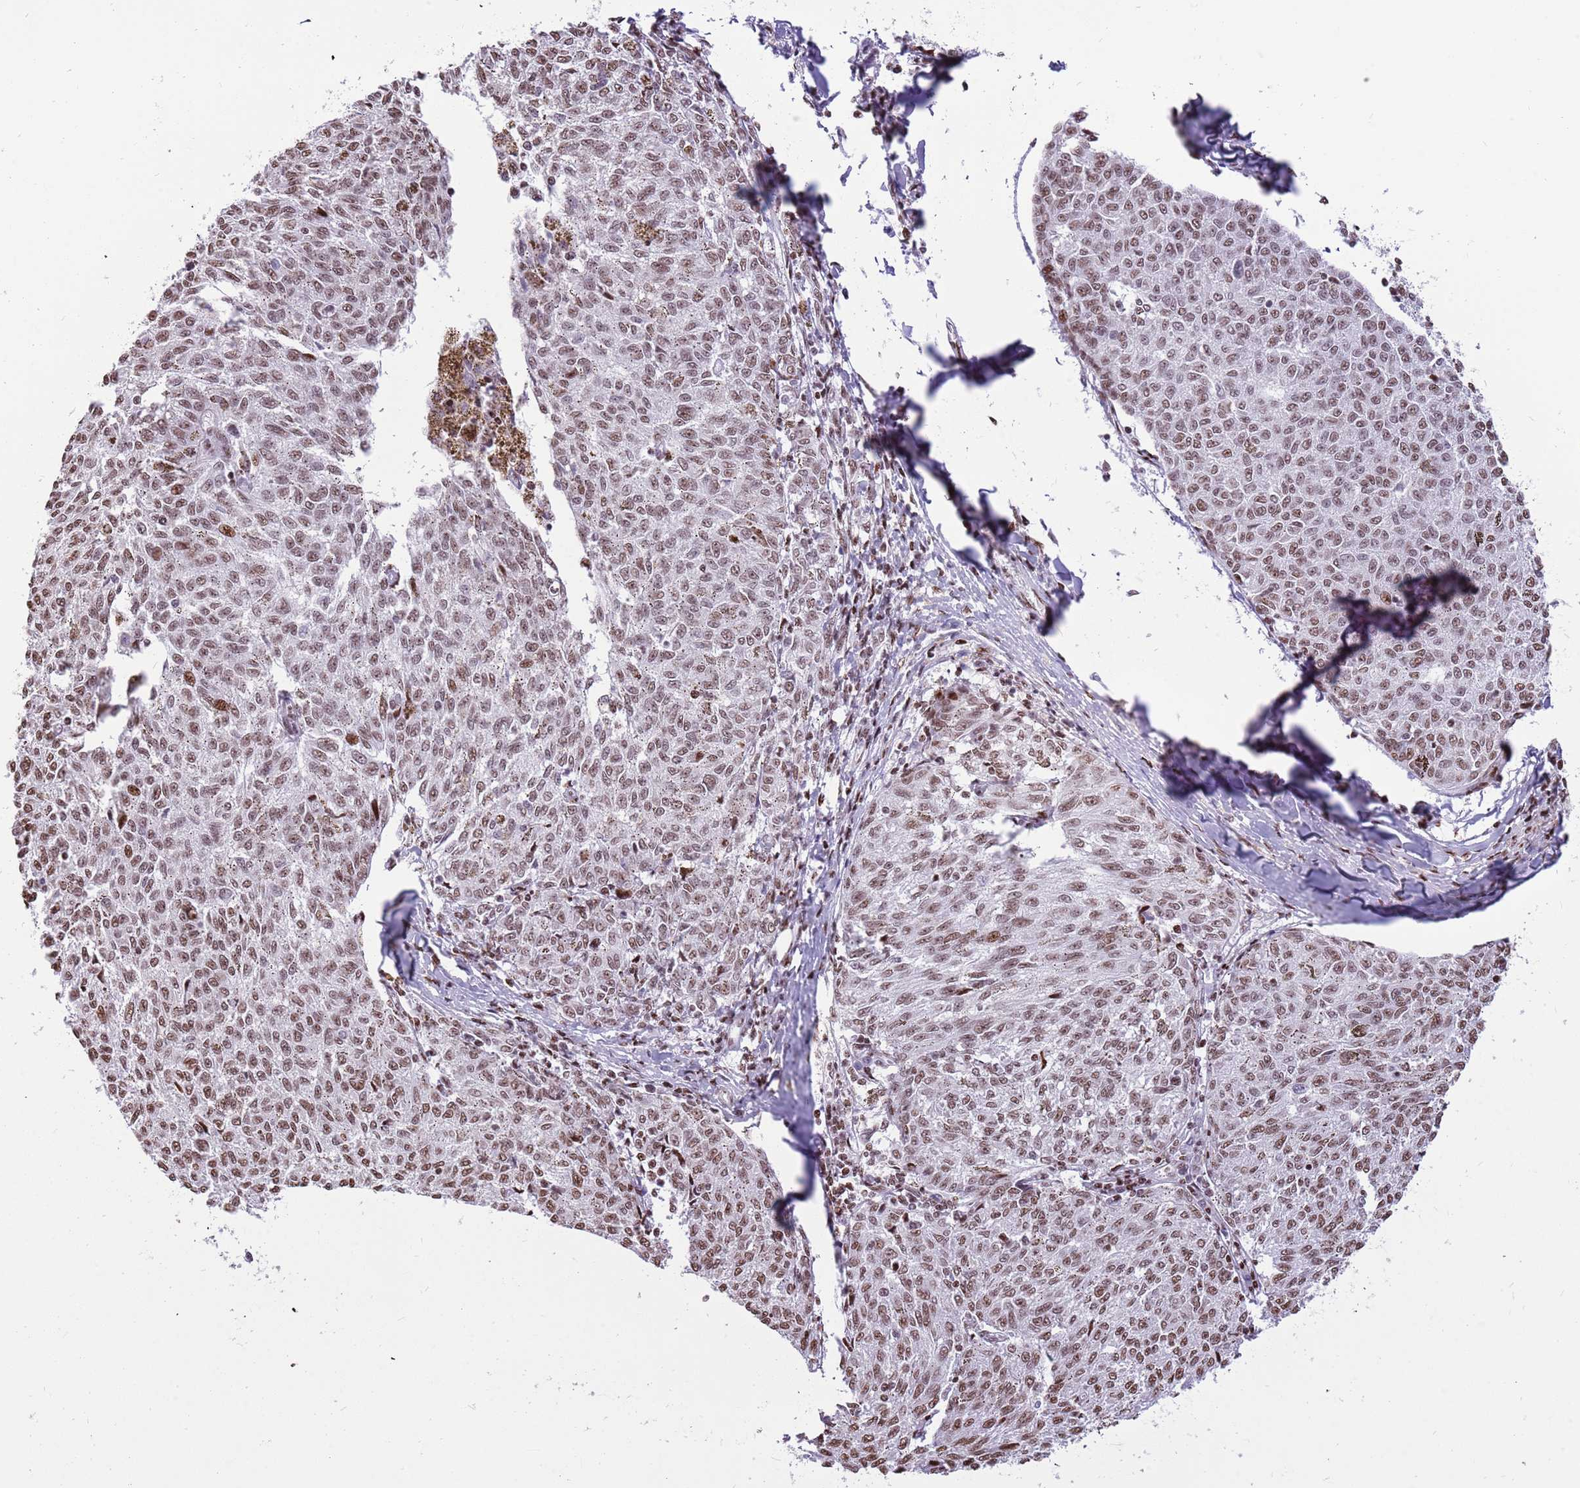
{"staining": {"intensity": "moderate", "quantity": ">75%", "location": "nuclear"}, "tissue": "melanoma", "cell_type": "Tumor cells", "image_type": "cancer", "snomed": [{"axis": "morphology", "description": "Malignant melanoma, NOS"}, {"axis": "topography", "description": "Skin"}], "caption": "The micrograph shows a brown stain indicating the presence of a protein in the nuclear of tumor cells in melanoma.", "gene": "WASHC4", "patient": {"sex": "female", "age": 72}}